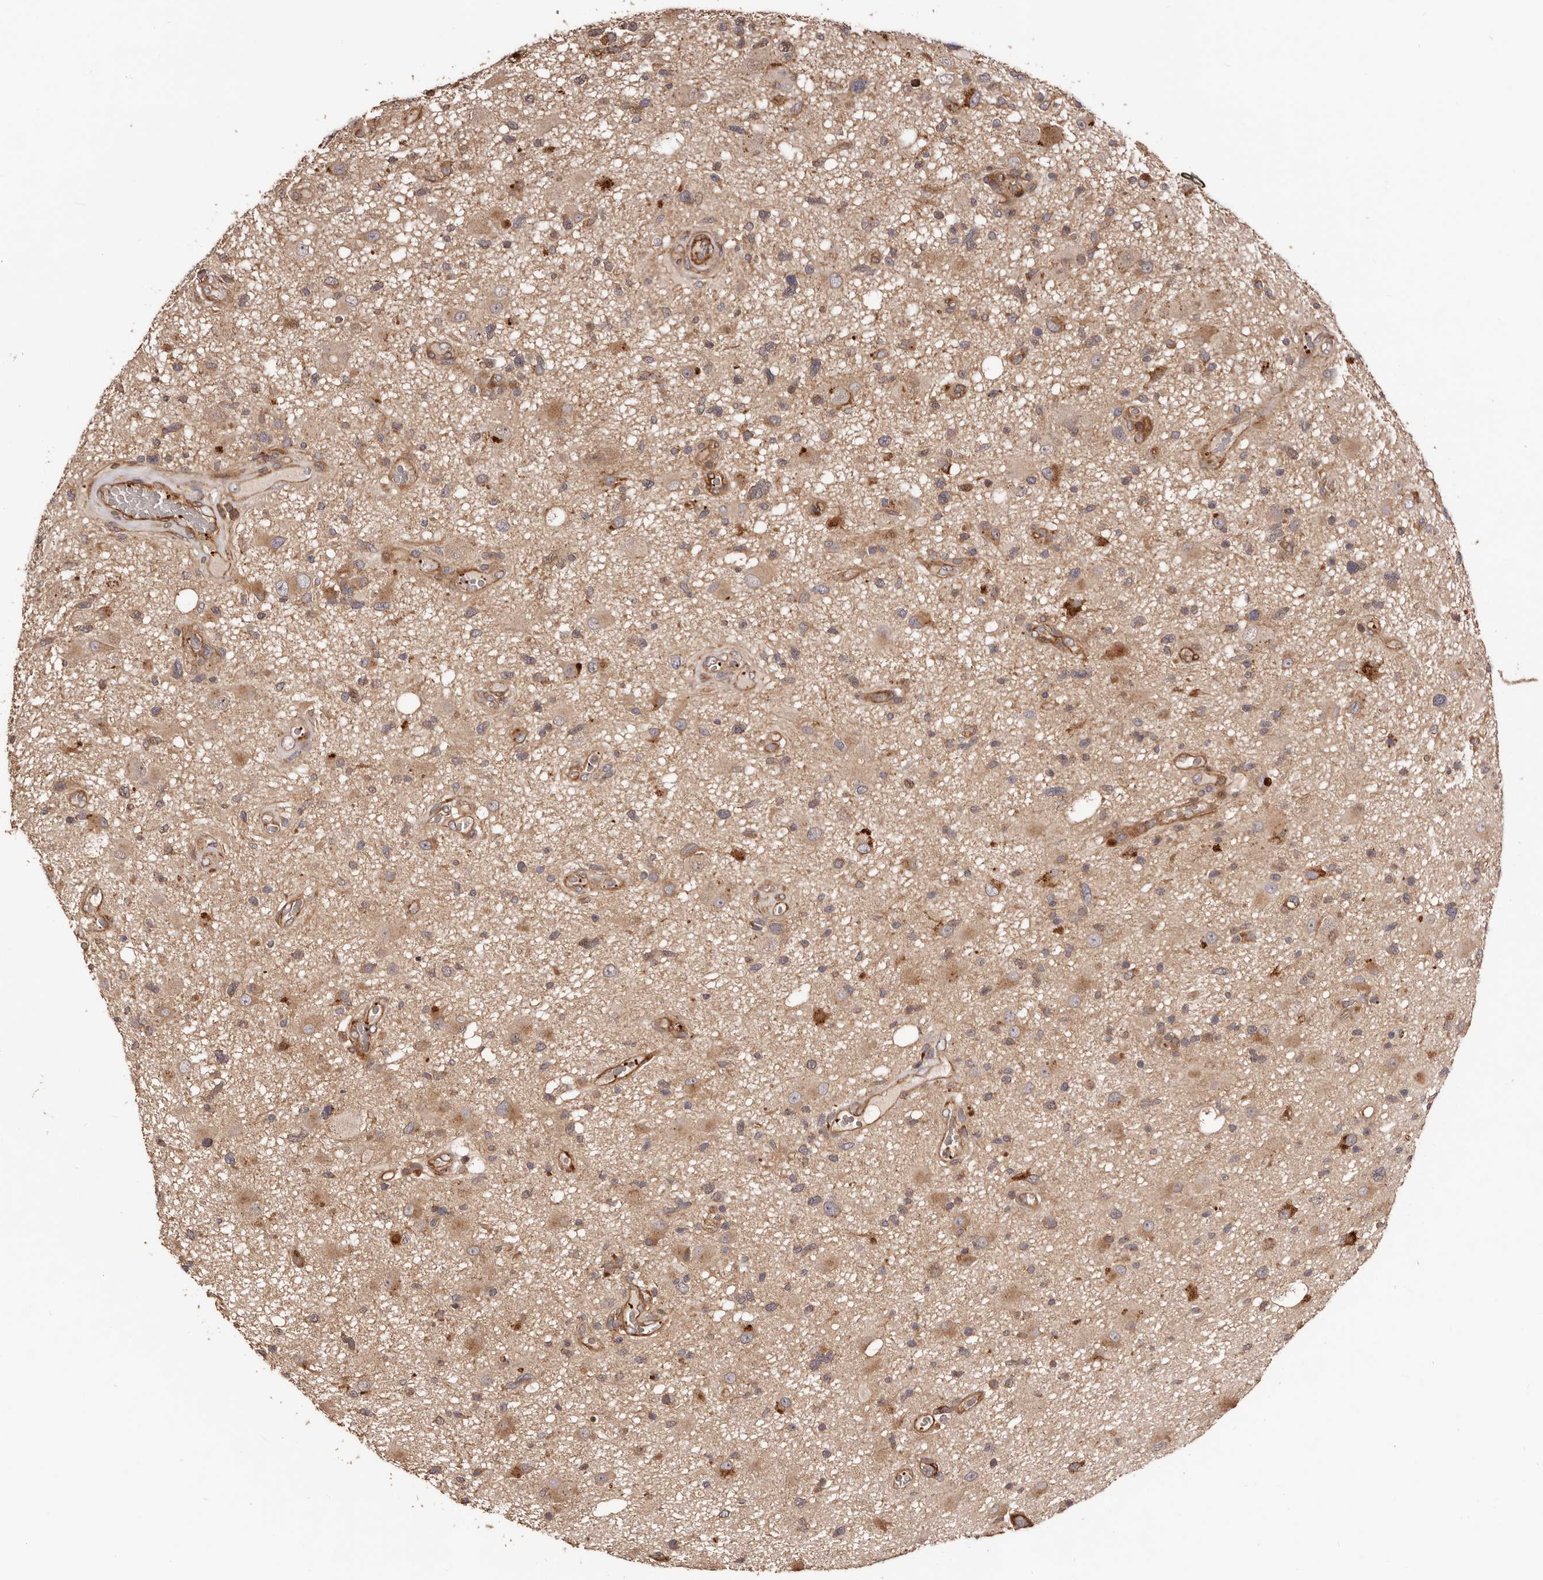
{"staining": {"intensity": "moderate", "quantity": "25%-75%", "location": "cytoplasmic/membranous"}, "tissue": "glioma", "cell_type": "Tumor cells", "image_type": "cancer", "snomed": [{"axis": "morphology", "description": "Glioma, malignant, High grade"}, {"axis": "topography", "description": "Brain"}], "caption": "This image demonstrates IHC staining of human malignant glioma (high-grade), with medium moderate cytoplasmic/membranous staining in about 25%-75% of tumor cells.", "gene": "GTPBP1", "patient": {"sex": "male", "age": 33}}